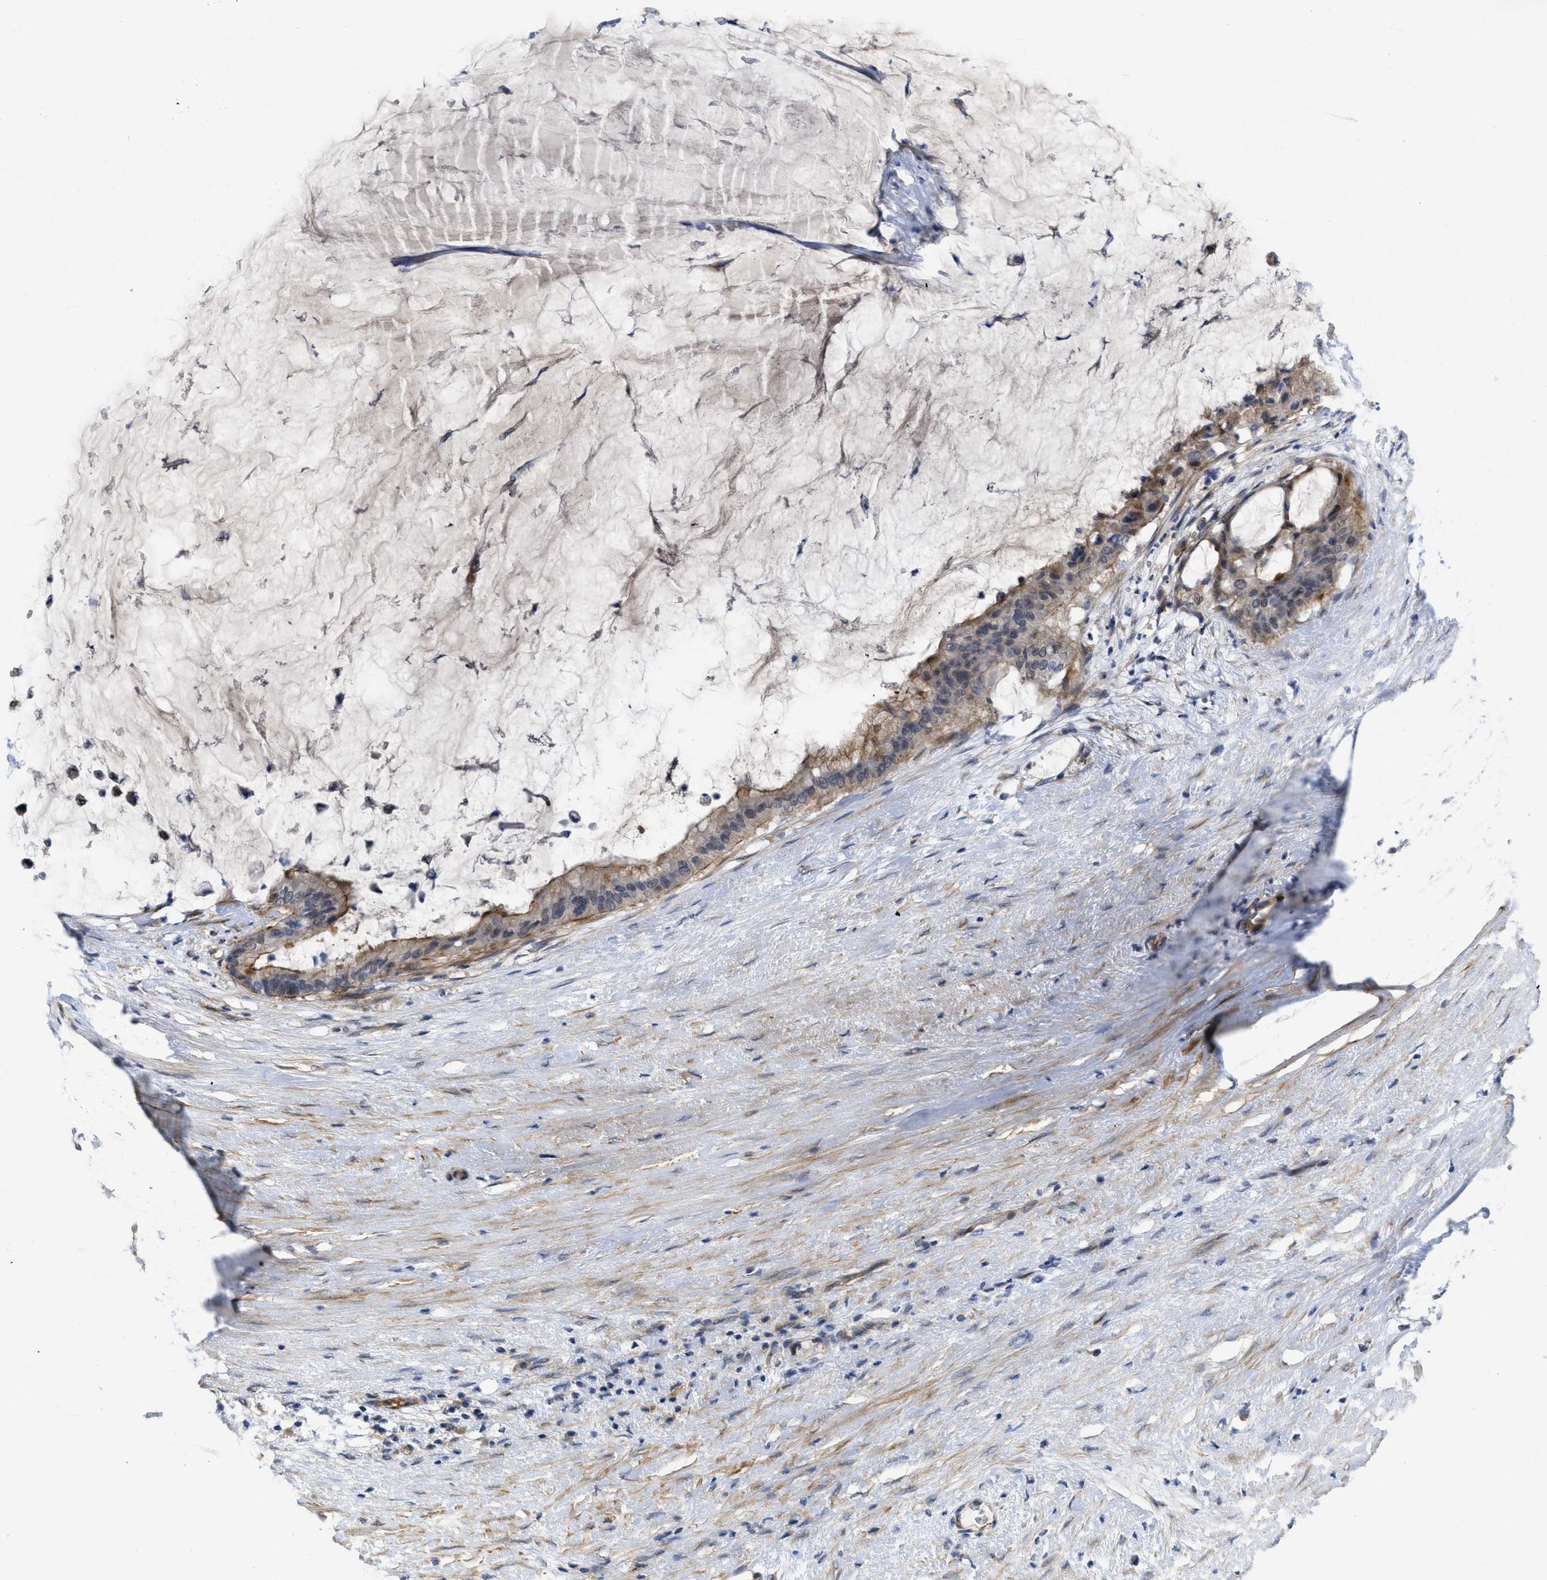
{"staining": {"intensity": "weak", "quantity": ">75%", "location": "cytoplasmic/membranous"}, "tissue": "pancreatic cancer", "cell_type": "Tumor cells", "image_type": "cancer", "snomed": [{"axis": "morphology", "description": "Adenocarcinoma, NOS"}, {"axis": "topography", "description": "Pancreas"}], "caption": "Human pancreatic cancer stained with a protein marker reveals weak staining in tumor cells.", "gene": "ARHGEF26", "patient": {"sex": "male", "age": 41}}